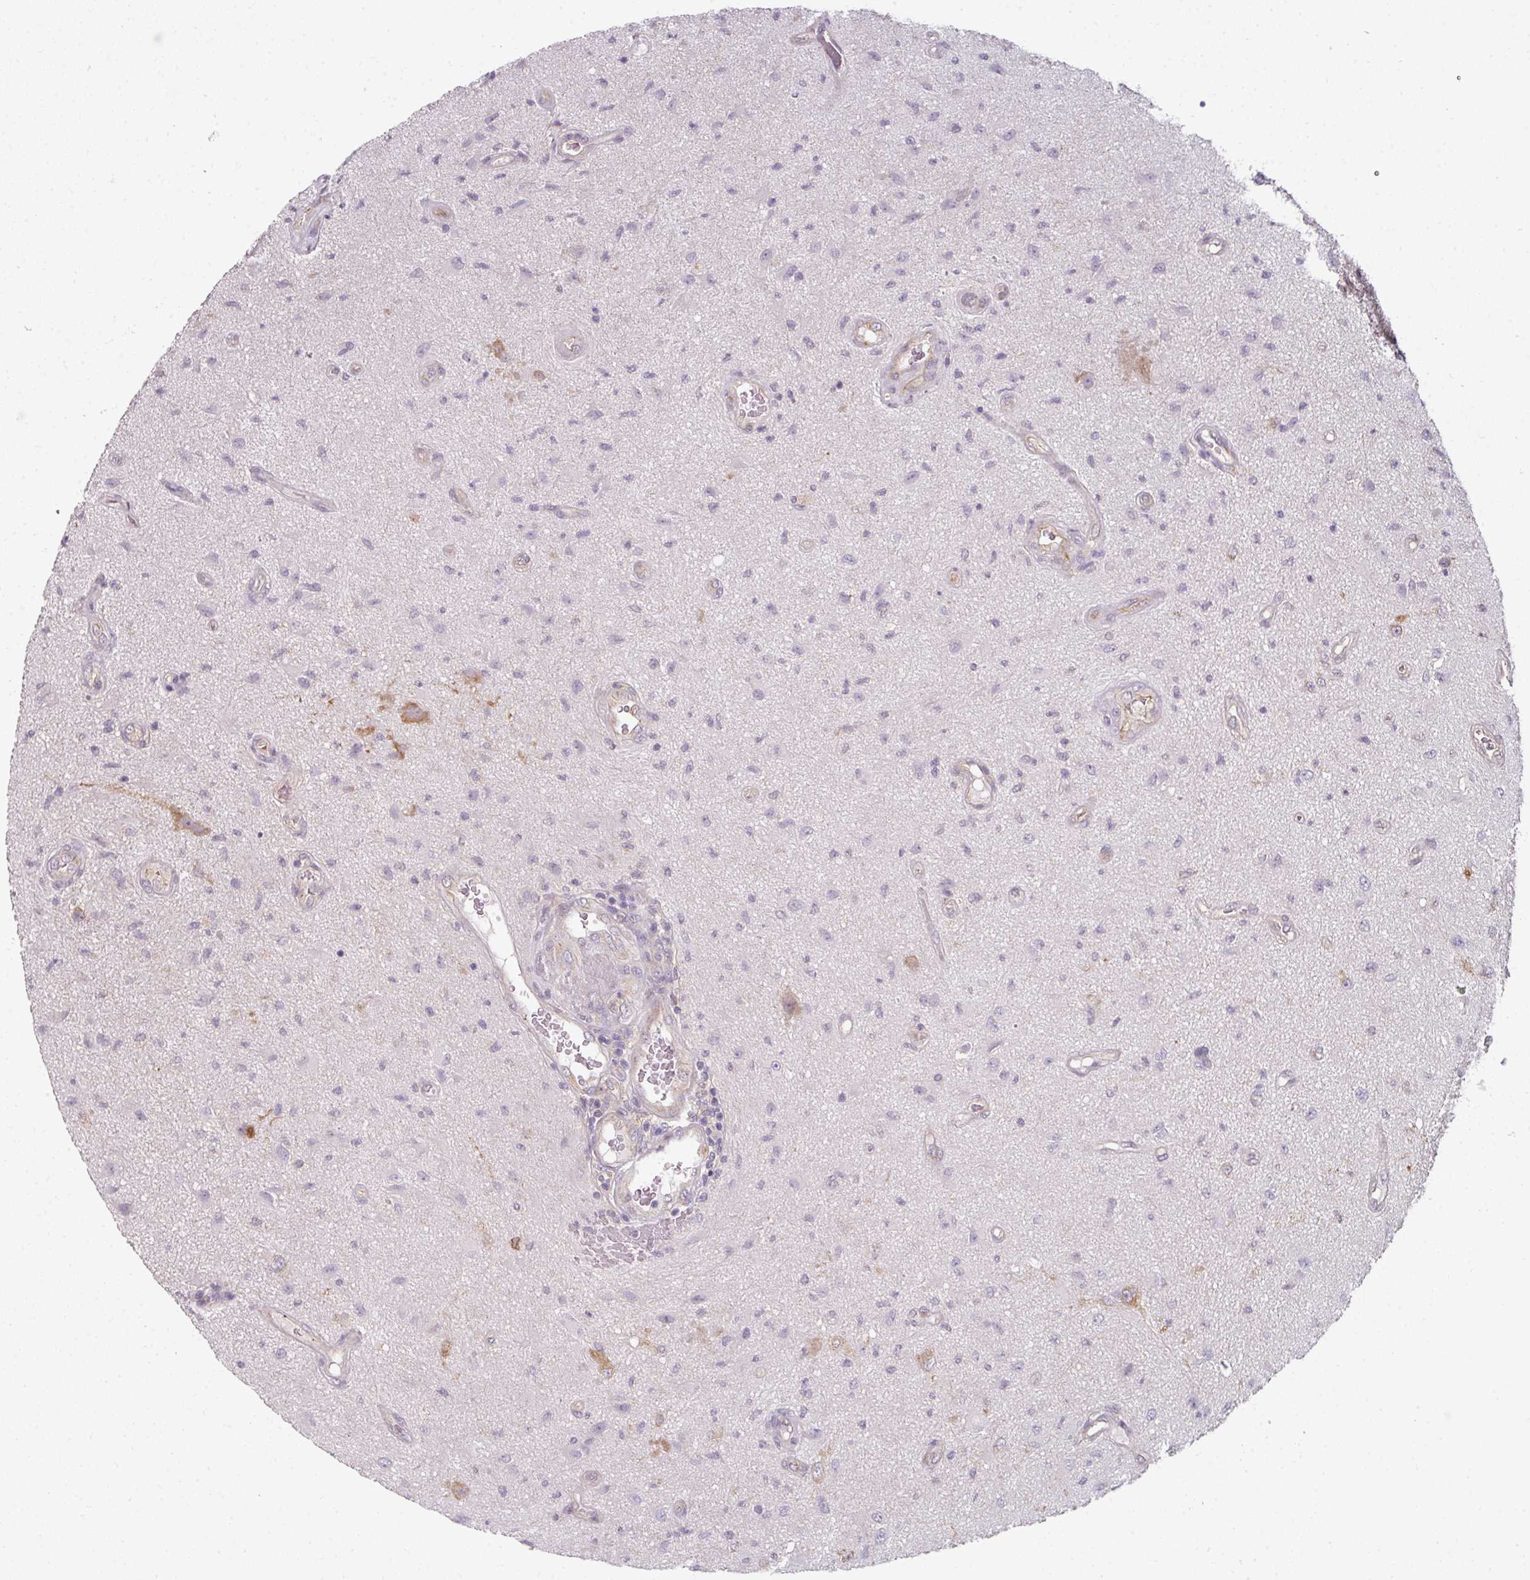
{"staining": {"intensity": "negative", "quantity": "none", "location": "none"}, "tissue": "glioma", "cell_type": "Tumor cells", "image_type": "cancer", "snomed": [{"axis": "morphology", "description": "Glioma, malignant, High grade"}, {"axis": "topography", "description": "Brain"}], "caption": "Immunohistochemical staining of glioma exhibits no significant positivity in tumor cells. Nuclei are stained in blue.", "gene": "C19orf33", "patient": {"sex": "male", "age": 67}}